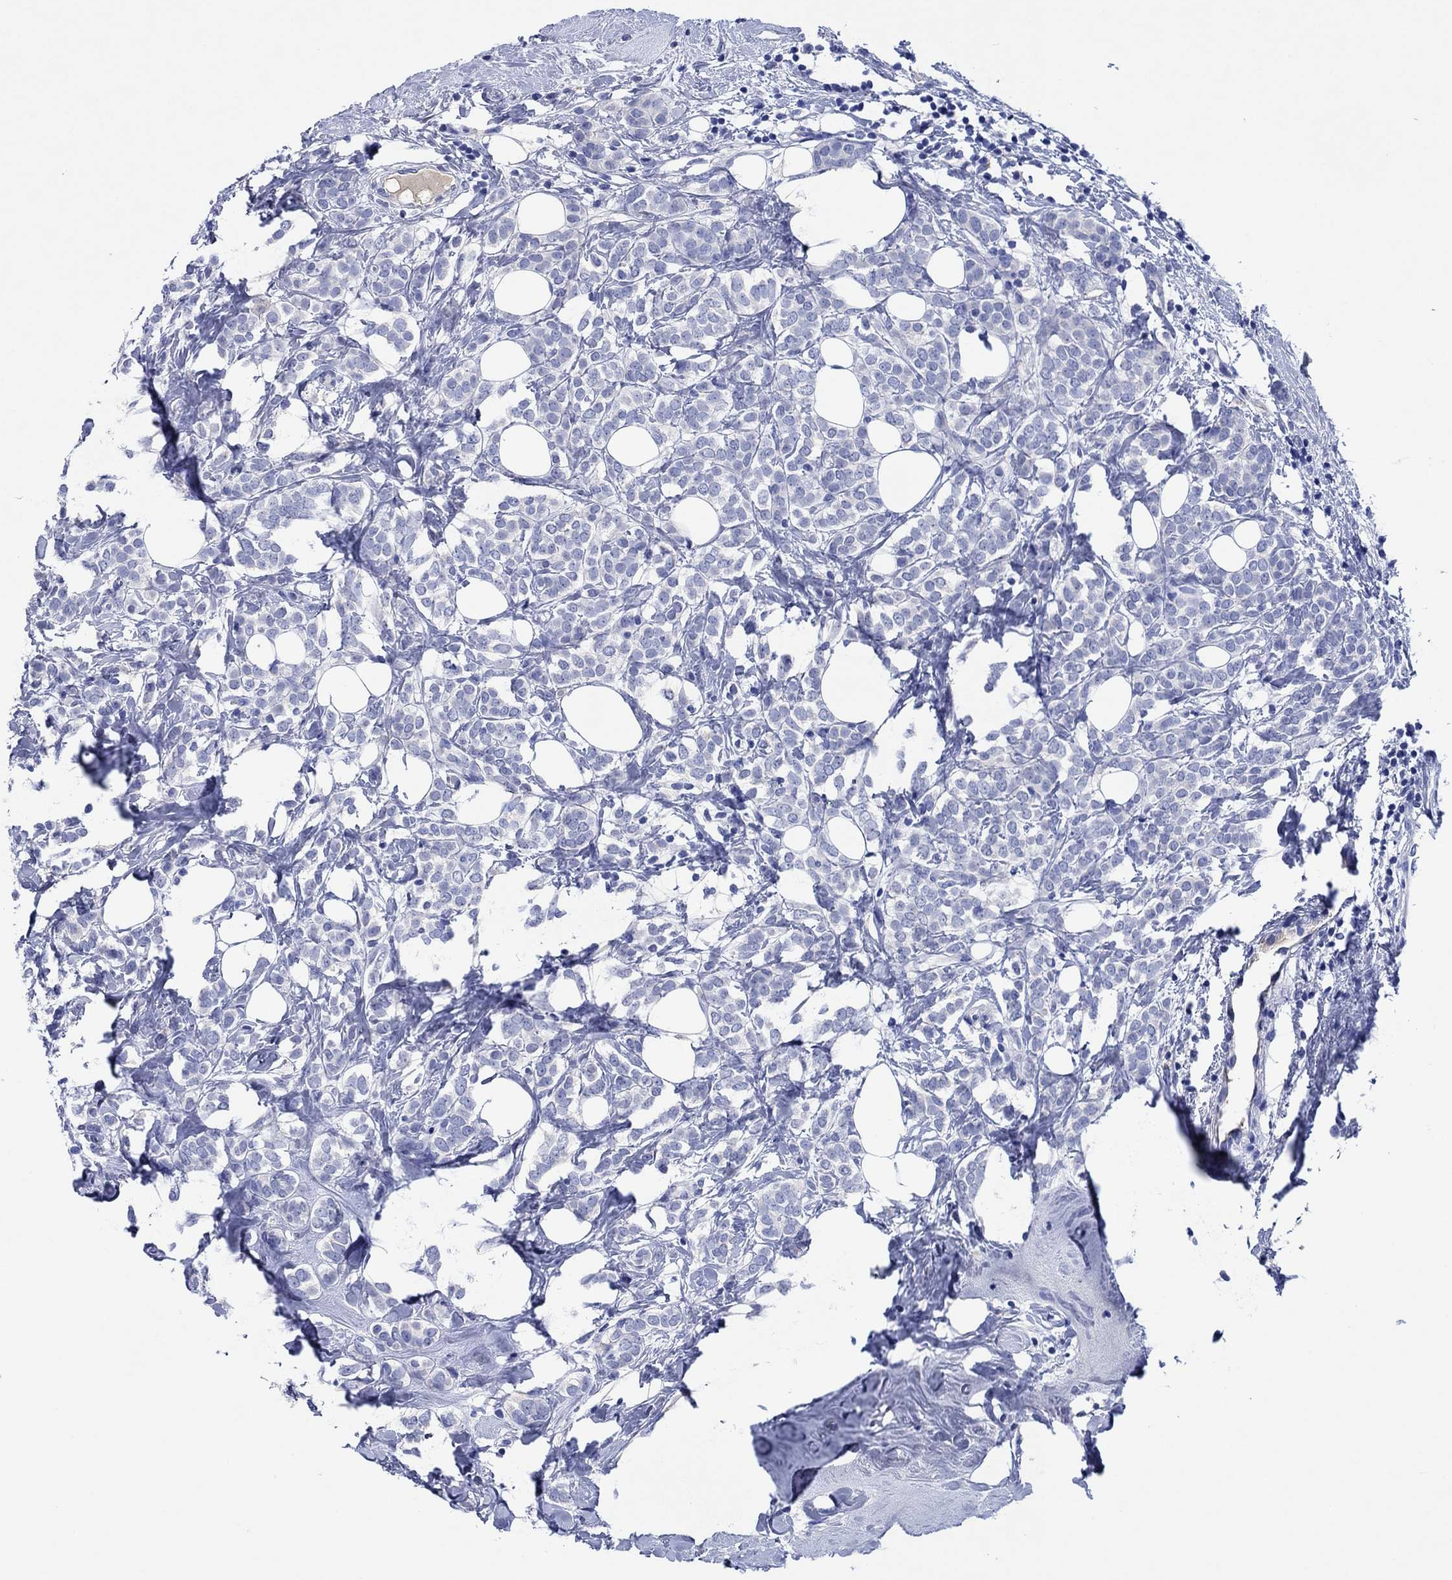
{"staining": {"intensity": "negative", "quantity": "none", "location": "none"}, "tissue": "breast cancer", "cell_type": "Tumor cells", "image_type": "cancer", "snomed": [{"axis": "morphology", "description": "Lobular carcinoma"}, {"axis": "topography", "description": "Breast"}], "caption": "Immunohistochemical staining of human breast cancer demonstrates no significant staining in tumor cells.", "gene": "CPNE6", "patient": {"sex": "female", "age": 49}}